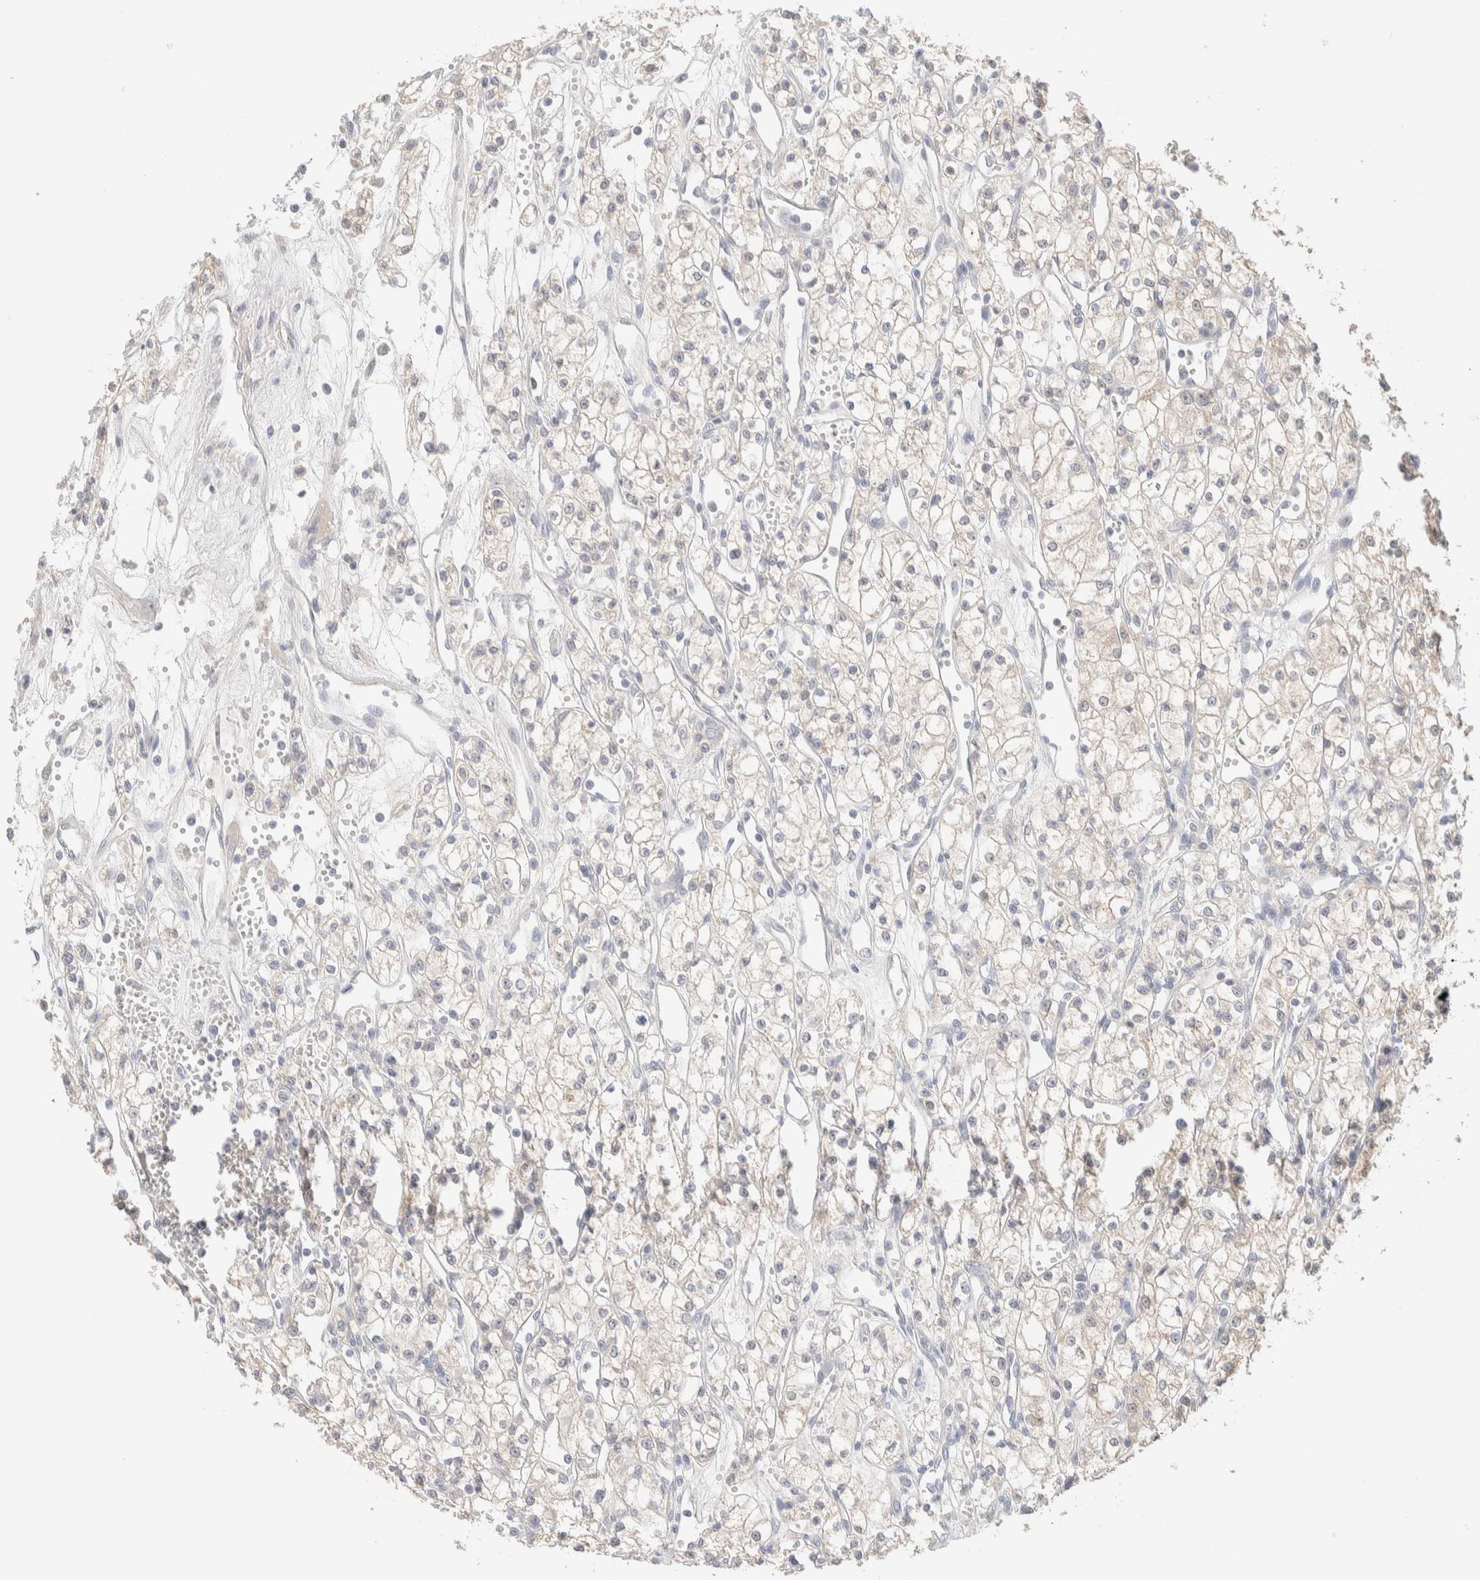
{"staining": {"intensity": "negative", "quantity": "none", "location": "none"}, "tissue": "renal cancer", "cell_type": "Tumor cells", "image_type": "cancer", "snomed": [{"axis": "morphology", "description": "Adenocarcinoma, NOS"}, {"axis": "topography", "description": "Kidney"}], "caption": "The image shows no significant positivity in tumor cells of renal cancer (adenocarcinoma). Brightfield microscopy of immunohistochemistry stained with DAB (brown) and hematoxylin (blue), captured at high magnification.", "gene": "RIDA", "patient": {"sex": "male", "age": 59}}